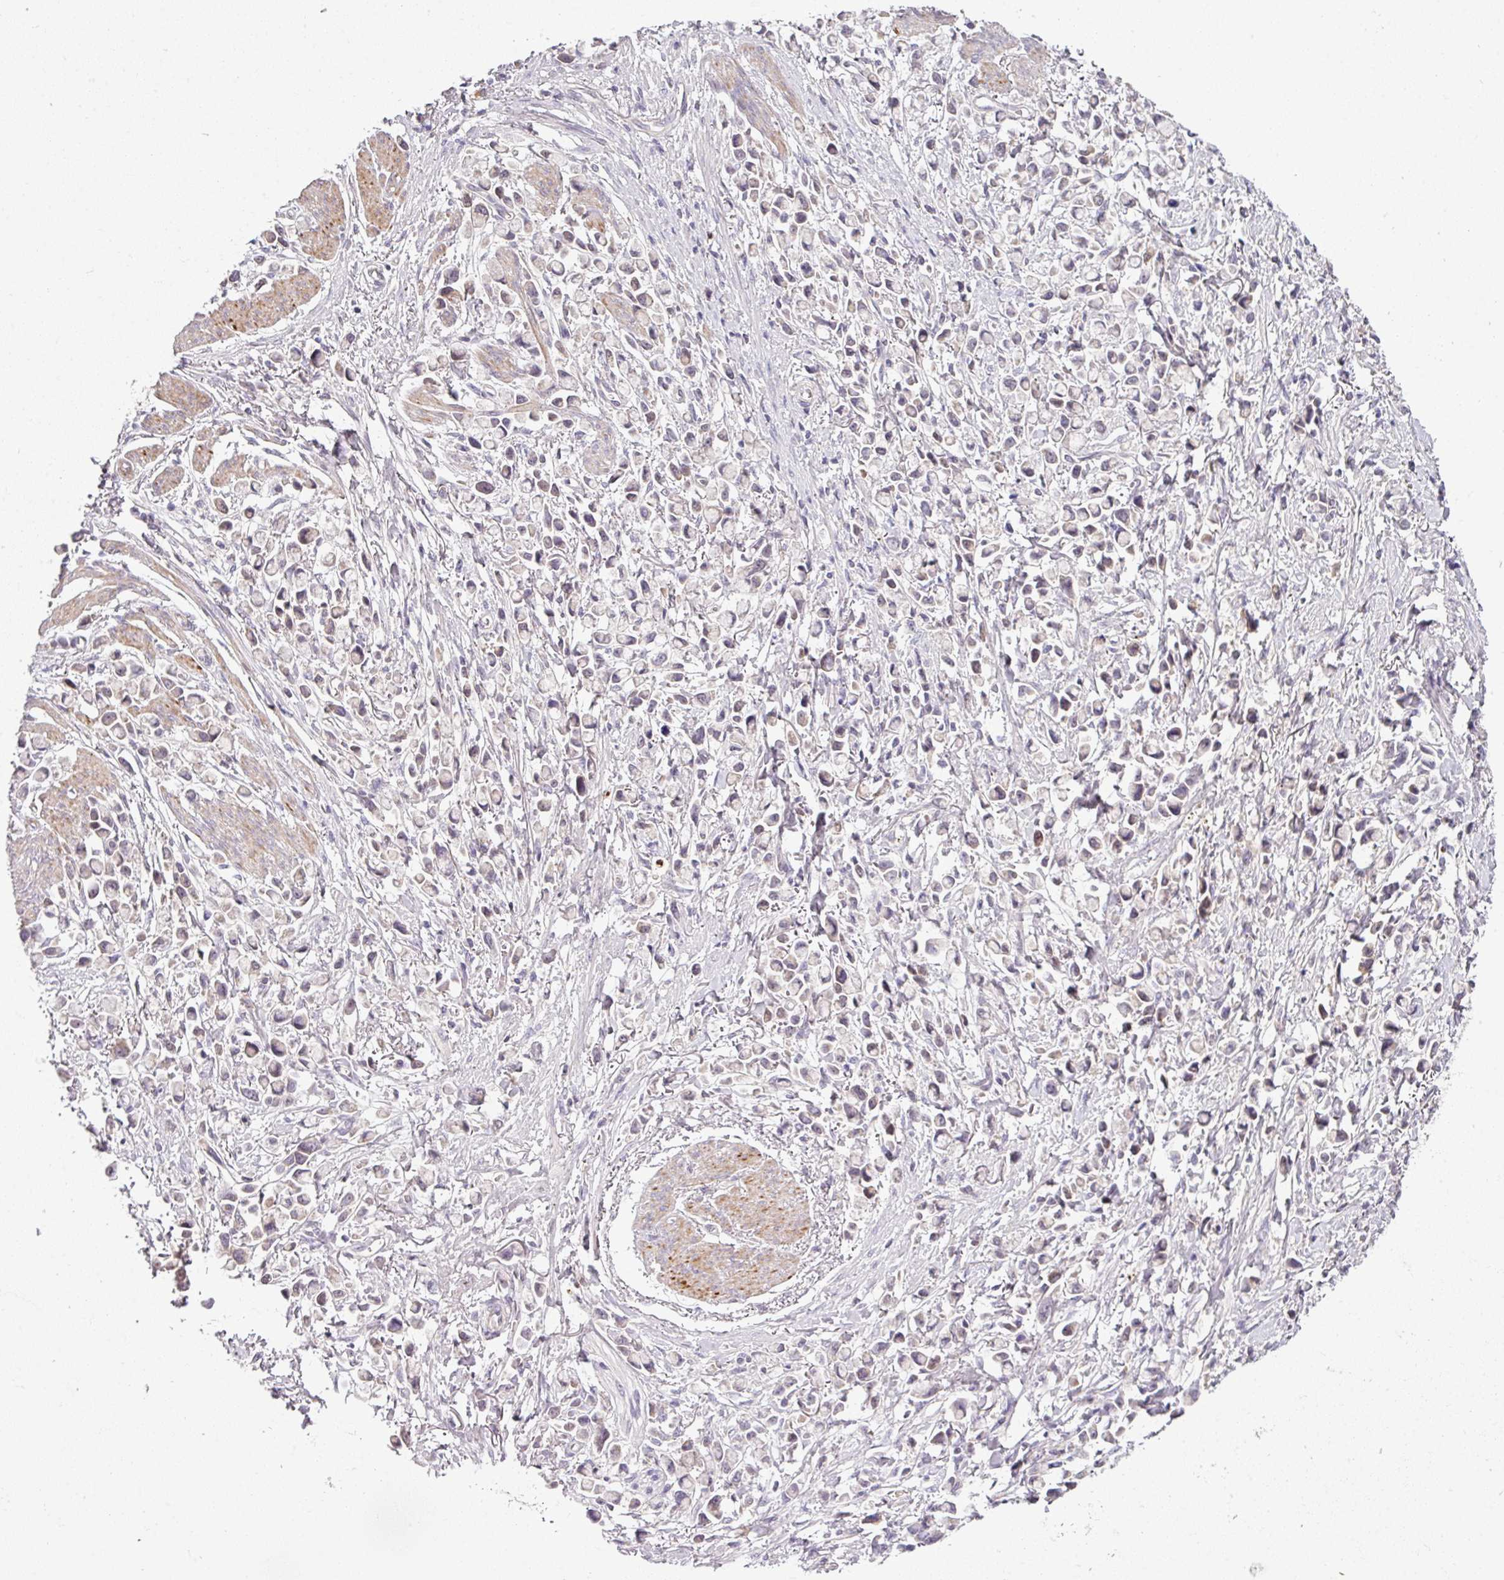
{"staining": {"intensity": "negative", "quantity": "none", "location": "none"}, "tissue": "stomach cancer", "cell_type": "Tumor cells", "image_type": "cancer", "snomed": [{"axis": "morphology", "description": "Adenocarcinoma, NOS"}, {"axis": "topography", "description": "Stomach"}], "caption": "Tumor cells are negative for brown protein staining in stomach cancer (adenocarcinoma).", "gene": "DERPC", "patient": {"sex": "female", "age": 81}}